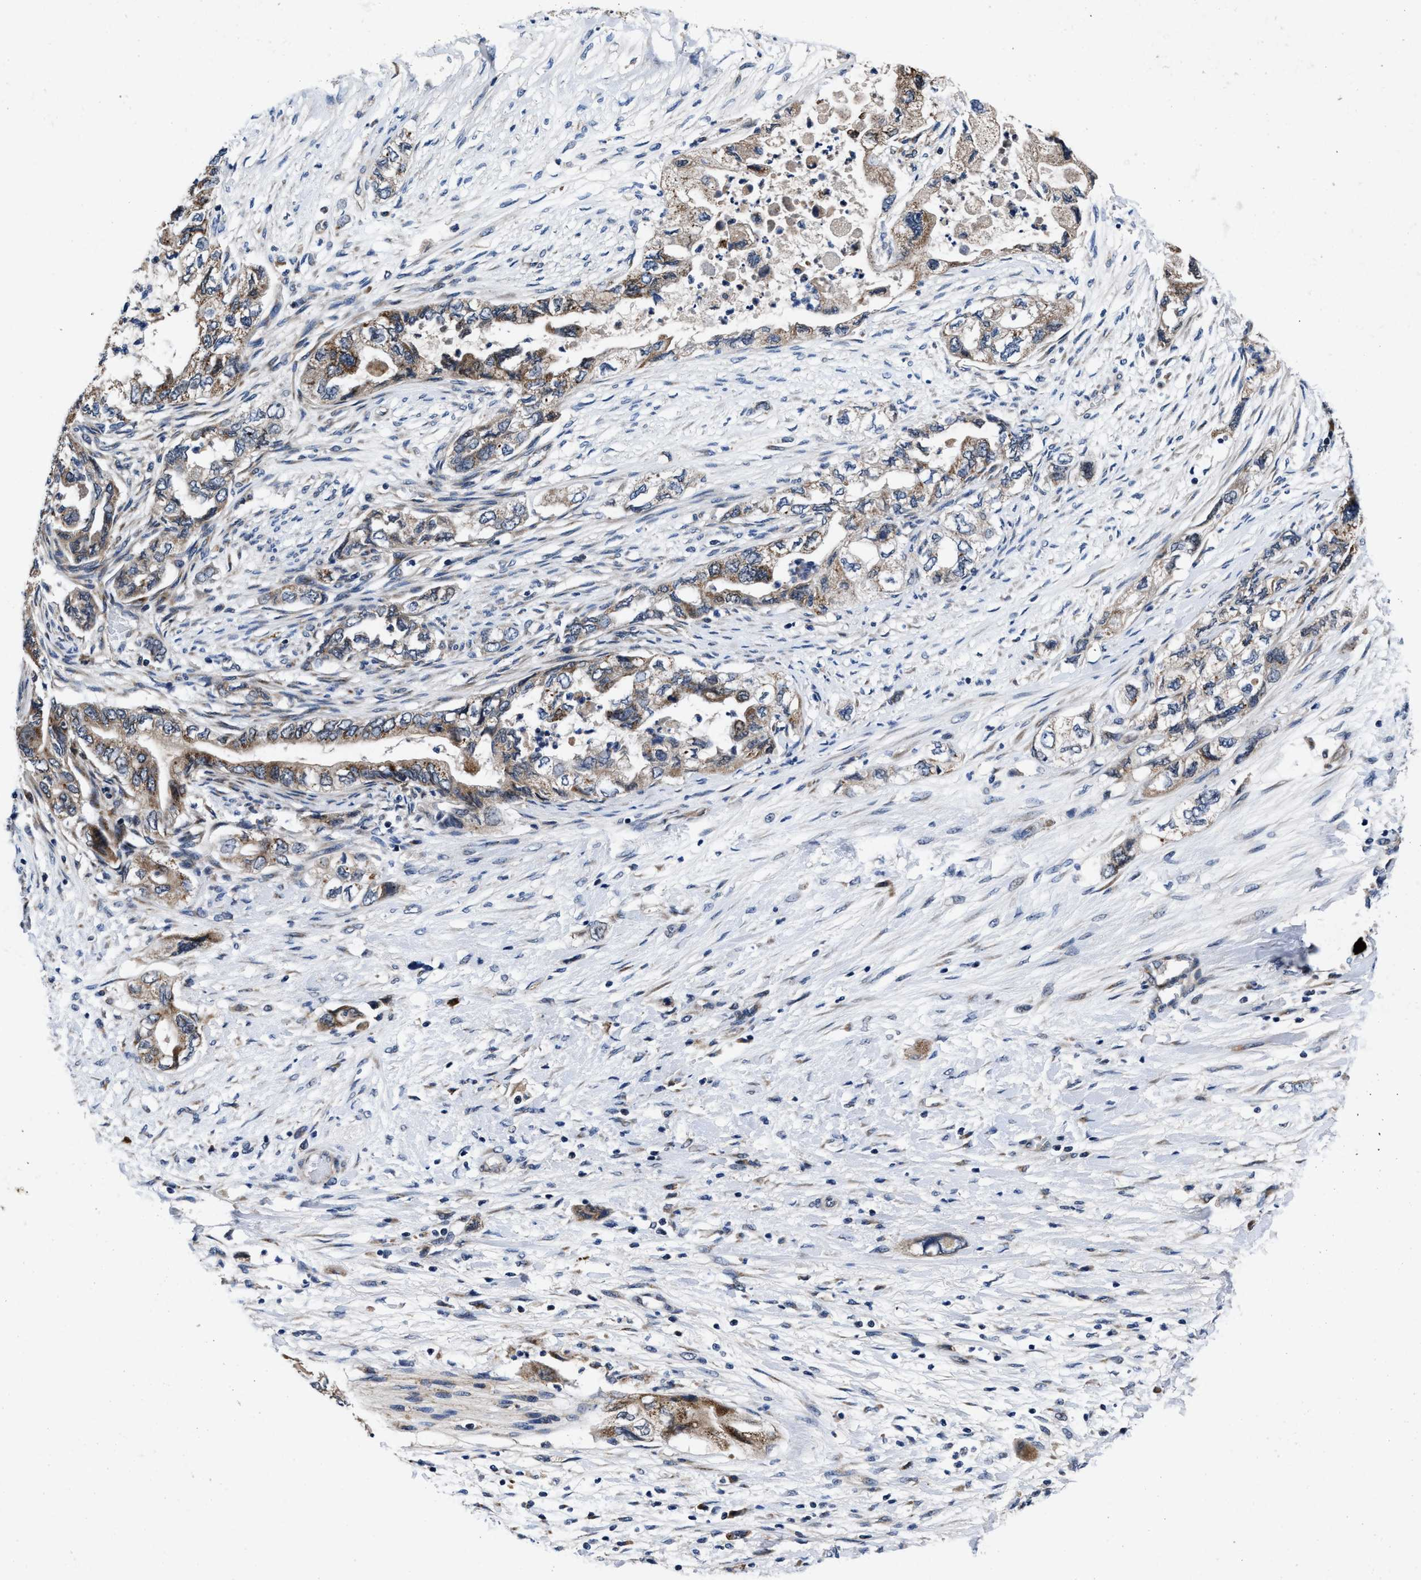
{"staining": {"intensity": "moderate", "quantity": "25%-75%", "location": "cytoplasmic/membranous"}, "tissue": "pancreatic cancer", "cell_type": "Tumor cells", "image_type": "cancer", "snomed": [{"axis": "morphology", "description": "Adenocarcinoma, NOS"}, {"axis": "topography", "description": "Pancreas"}], "caption": "Brown immunohistochemical staining in pancreatic adenocarcinoma reveals moderate cytoplasmic/membranous staining in about 25%-75% of tumor cells.", "gene": "TMEM53", "patient": {"sex": "female", "age": 73}}